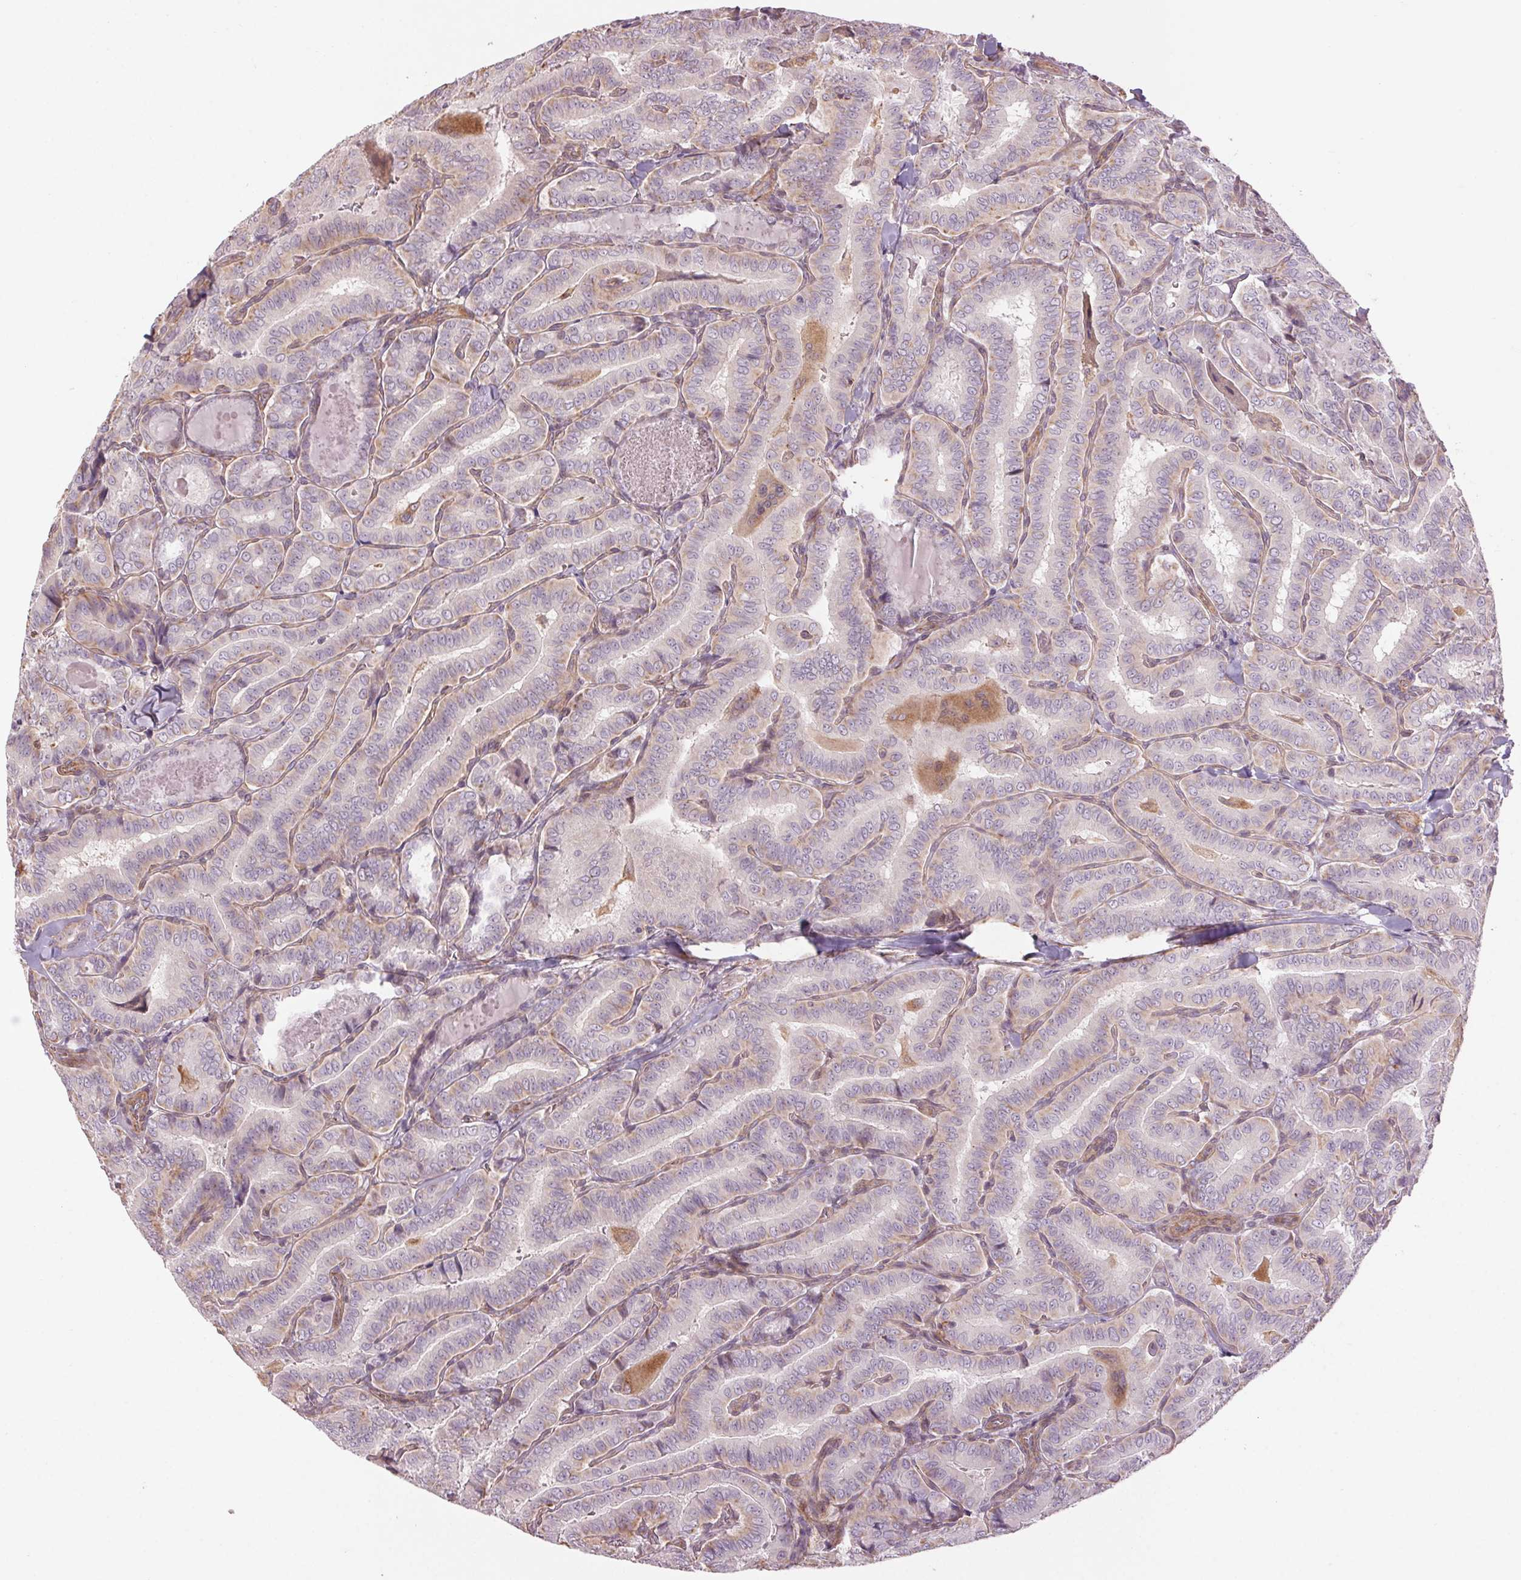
{"staining": {"intensity": "weak", "quantity": "<25%", "location": "cytoplasmic/membranous"}, "tissue": "thyroid cancer", "cell_type": "Tumor cells", "image_type": "cancer", "snomed": [{"axis": "morphology", "description": "Papillary adenocarcinoma, NOS"}, {"axis": "morphology", "description": "Papillary adenoma metastatic"}, {"axis": "topography", "description": "Thyroid gland"}], "caption": "High power microscopy photomicrograph of an immunohistochemistry micrograph of thyroid cancer (papillary adenocarcinoma), revealing no significant positivity in tumor cells.", "gene": "CCSER1", "patient": {"sex": "female", "age": 50}}